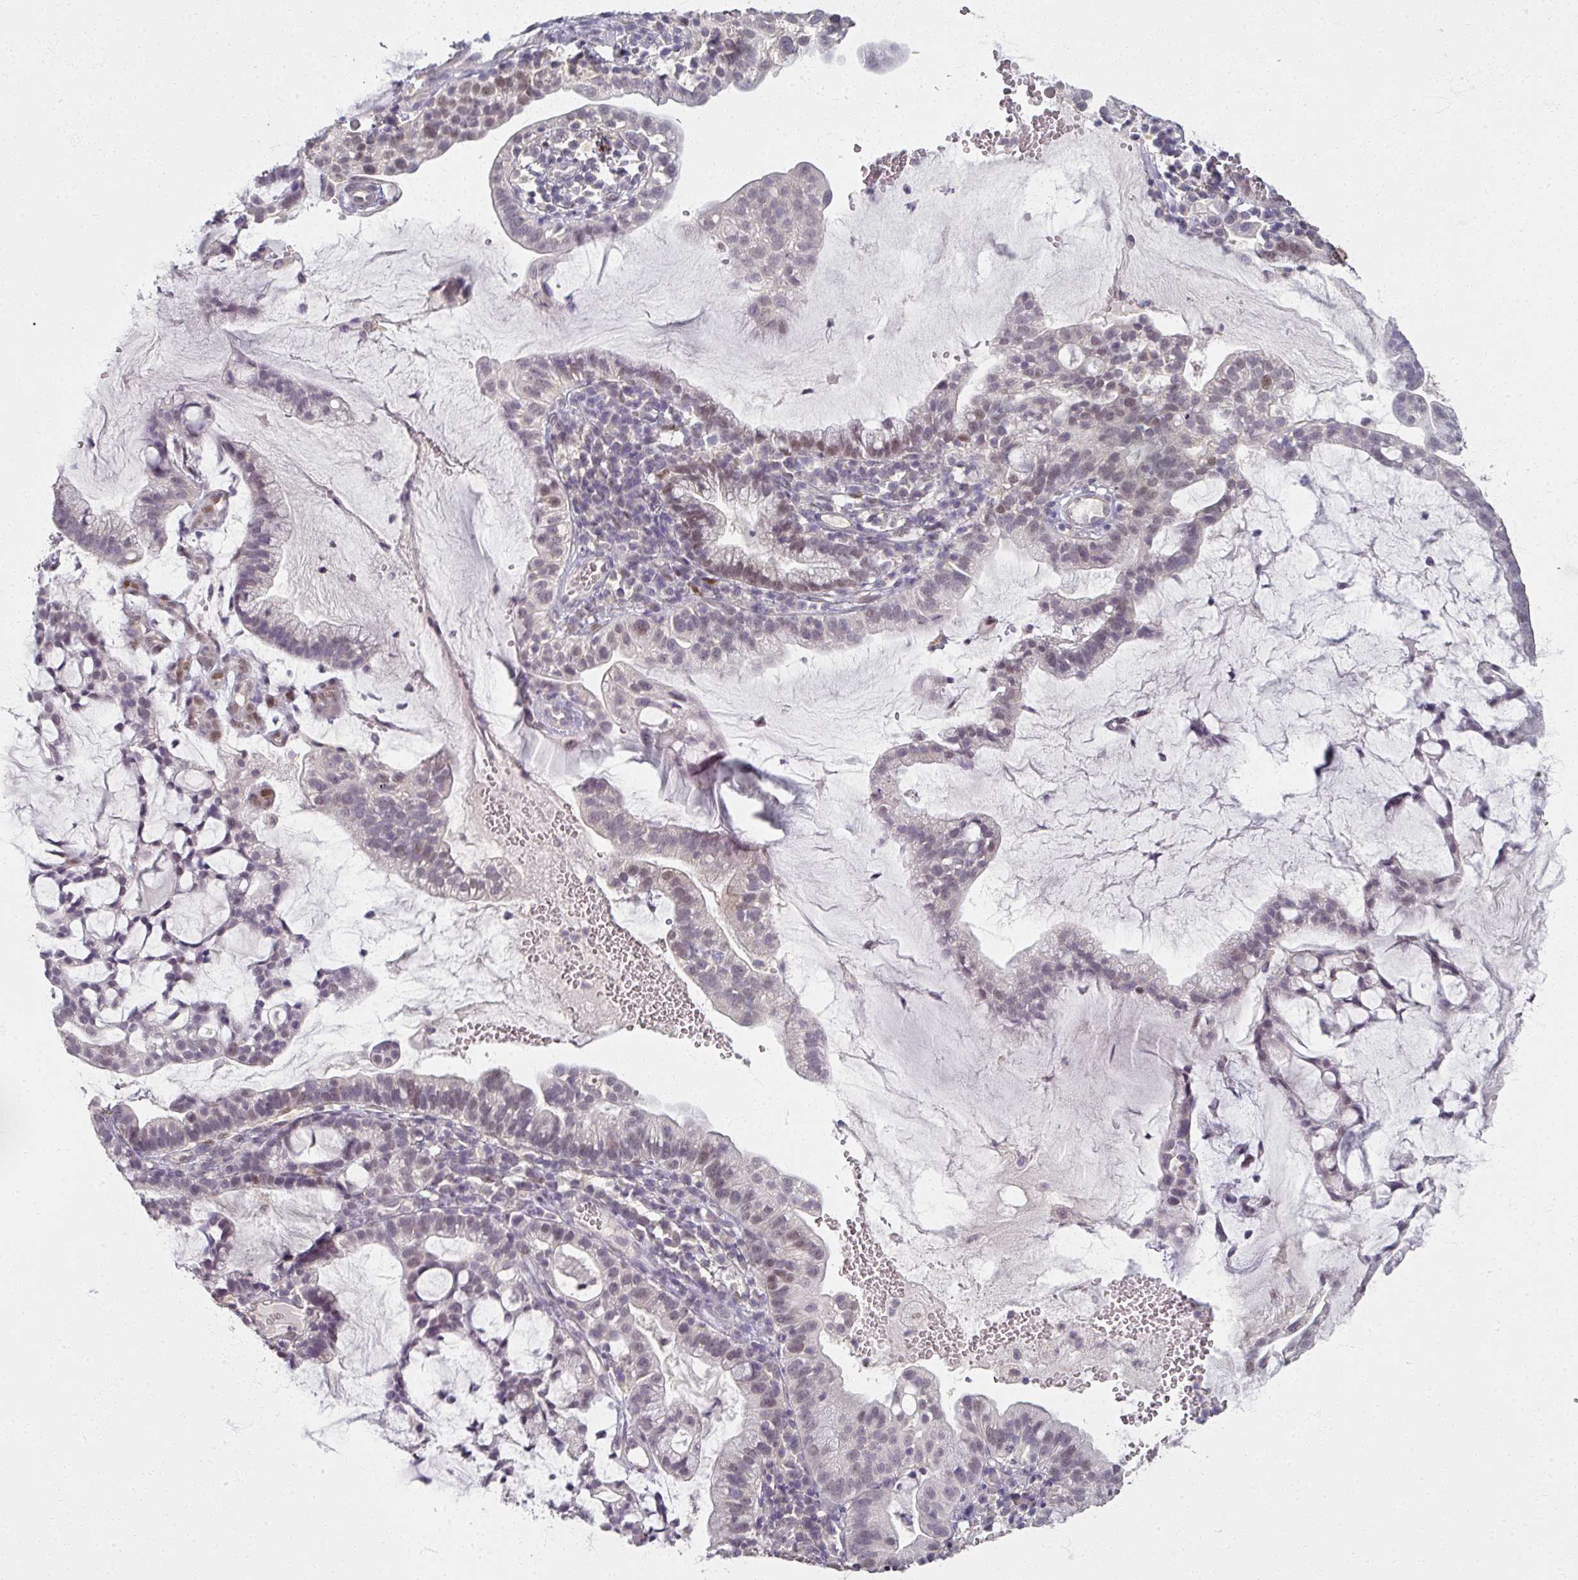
{"staining": {"intensity": "weak", "quantity": "<25%", "location": "nuclear"}, "tissue": "cervical cancer", "cell_type": "Tumor cells", "image_type": "cancer", "snomed": [{"axis": "morphology", "description": "Adenocarcinoma, NOS"}, {"axis": "topography", "description": "Cervix"}], "caption": "This is an immunohistochemistry (IHC) image of adenocarcinoma (cervical). There is no staining in tumor cells.", "gene": "SOX11", "patient": {"sex": "female", "age": 41}}